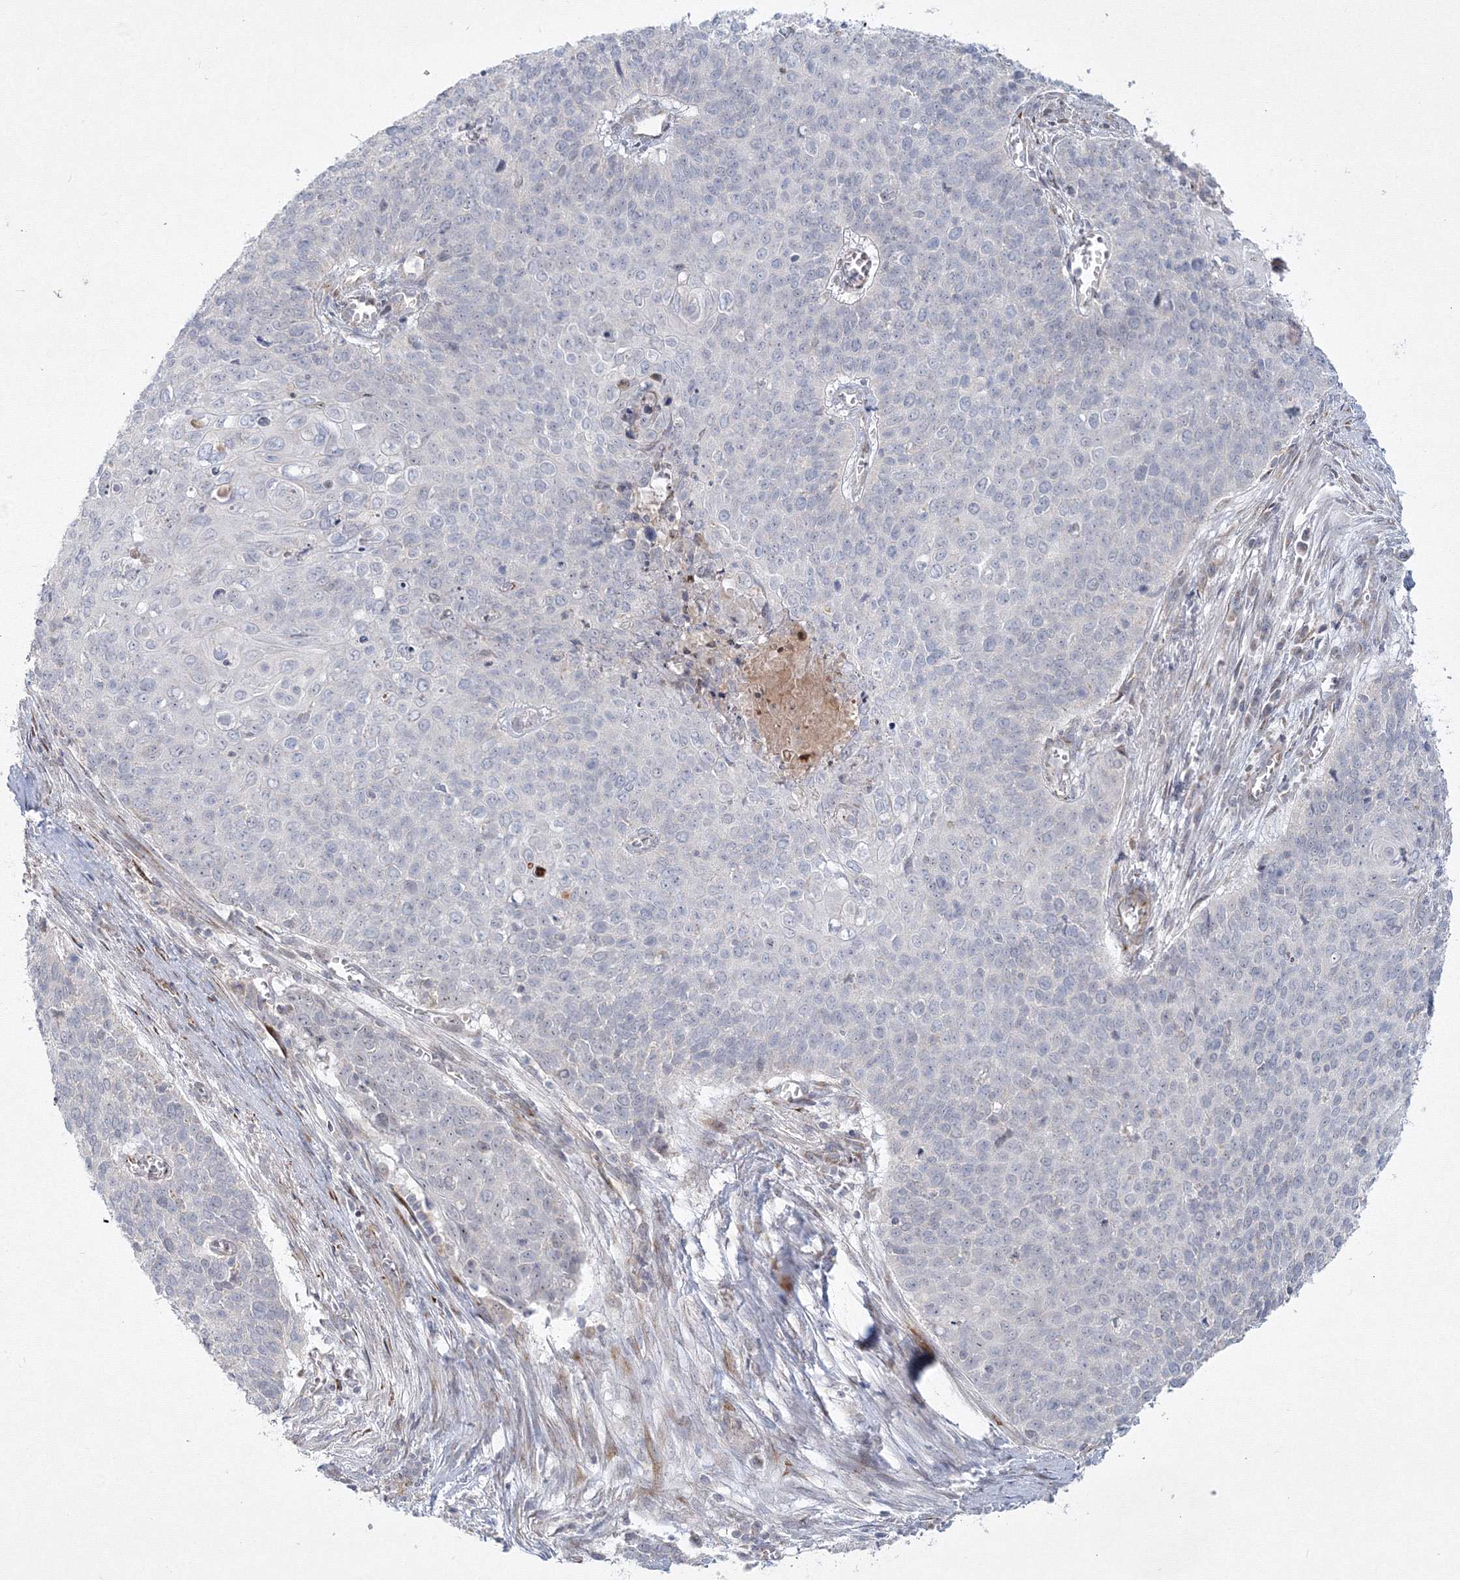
{"staining": {"intensity": "negative", "quantity": "none", "location": "none"}, "tissue": "cervical cancer", "cell_type": "Tumor cells", "image_type": "cancer", "snomed": [{"axis": "morphology", "description": "Squamous cell carcinoma, NOS"}, {"axis": "topography", "description": "Cervix"}], "caption": "There is no significant positivity in tumor cells of cervical cancer (squamous cell carcinoma).", "gene": "WDR49", "patient": {"sex": "female", "age": 39}}